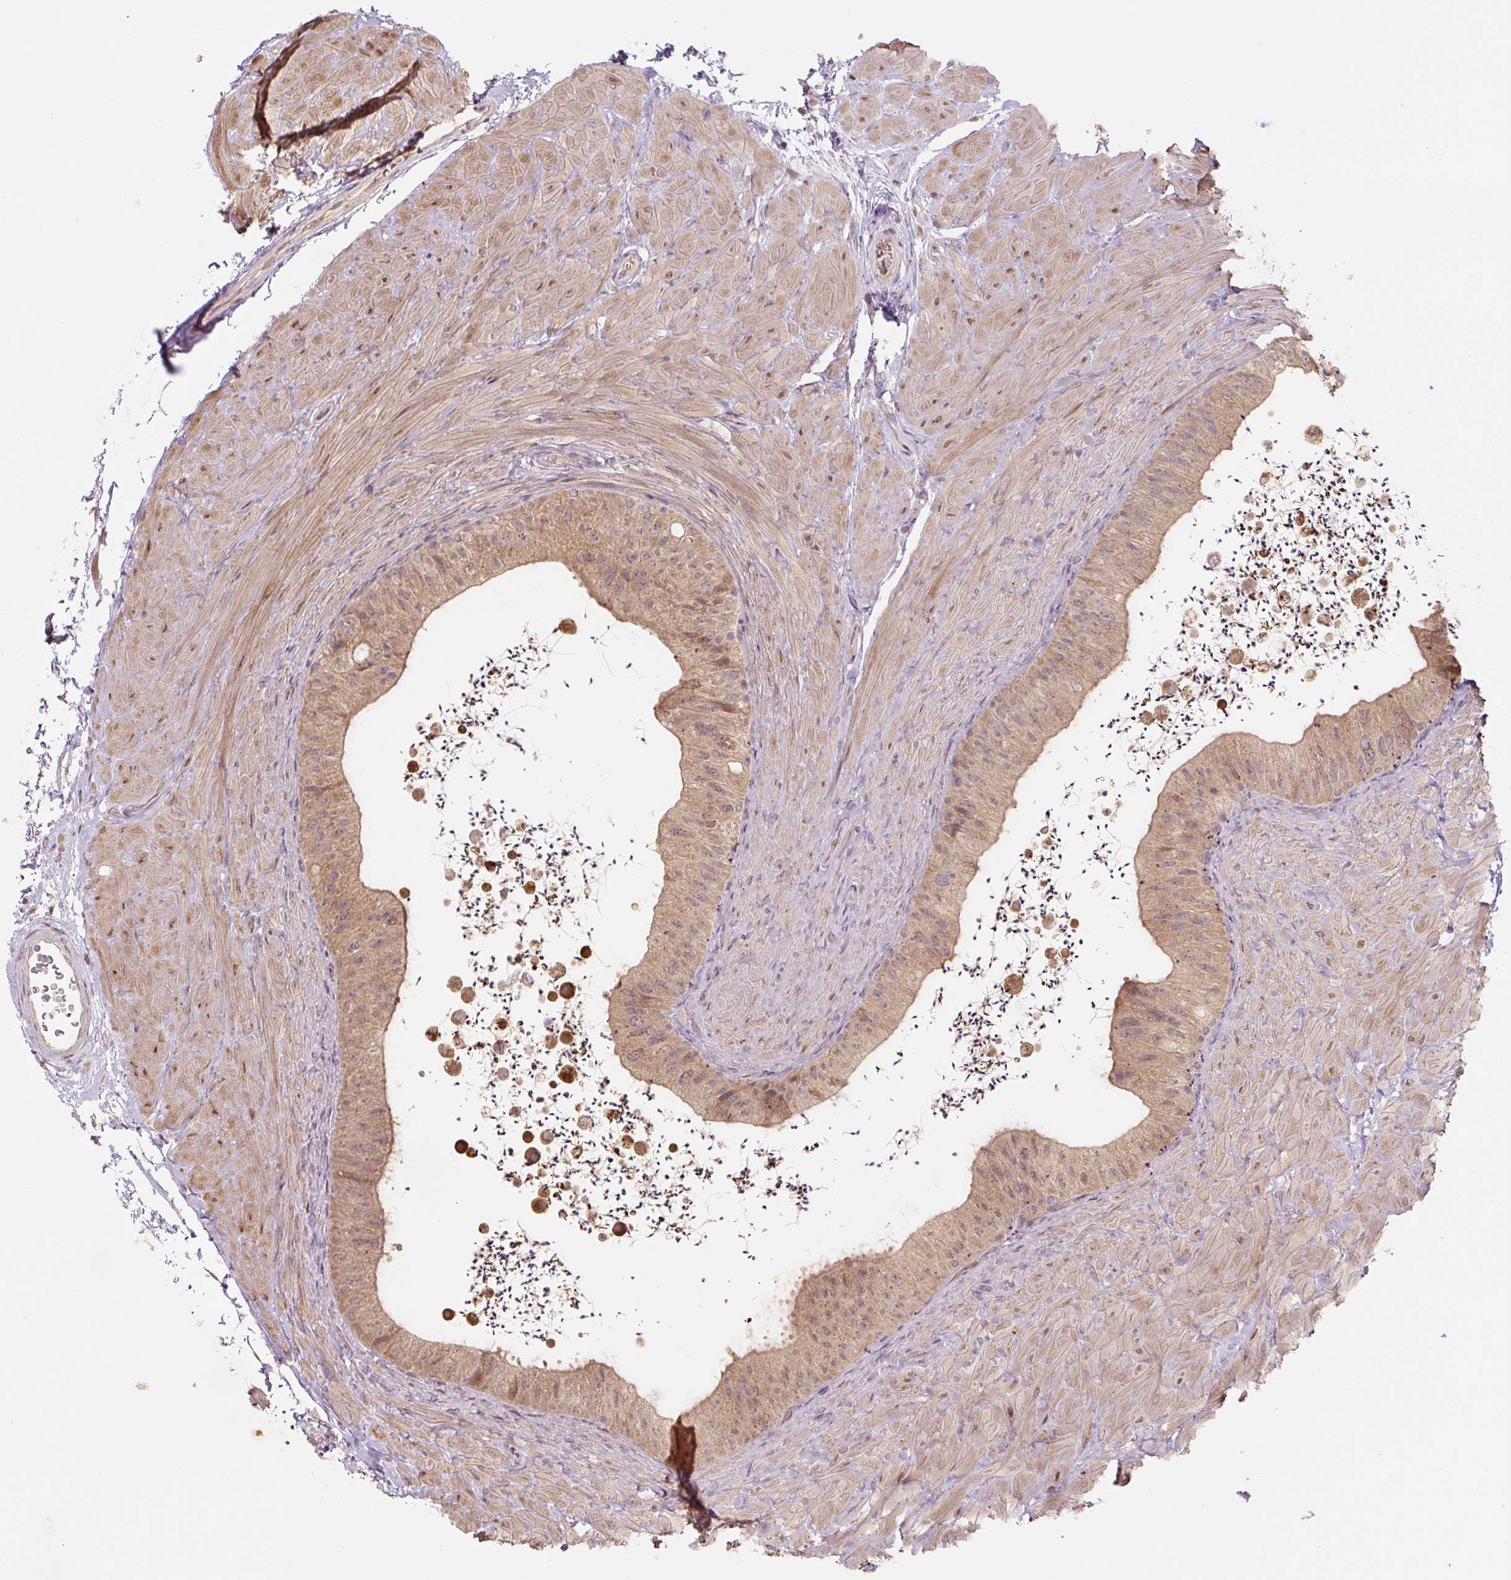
{"staining": {"intensity": "weak", "quantity": ">75%", "location": "cytoplasmic/membranous"}, "tissue": "epididymis", "cell_type": "Glandular cells", "image_type": "normal", "snomed": [{"axis": "morphology", "description": "Normal tissue, NOS"}, {"axis": "topography", "description": "Epididymis"}, {"axis": "topography", "description": "Peripheral nerve tissue"}], "caption": "Weak cytoplasmic/membranous positivity for a protein is seen in about >75% of glandular cells of unremarkable epididymis using immunohistochemistry (IHC).", "gene": "C2orf73", "patient": {"sex": "male", "age": 32}}